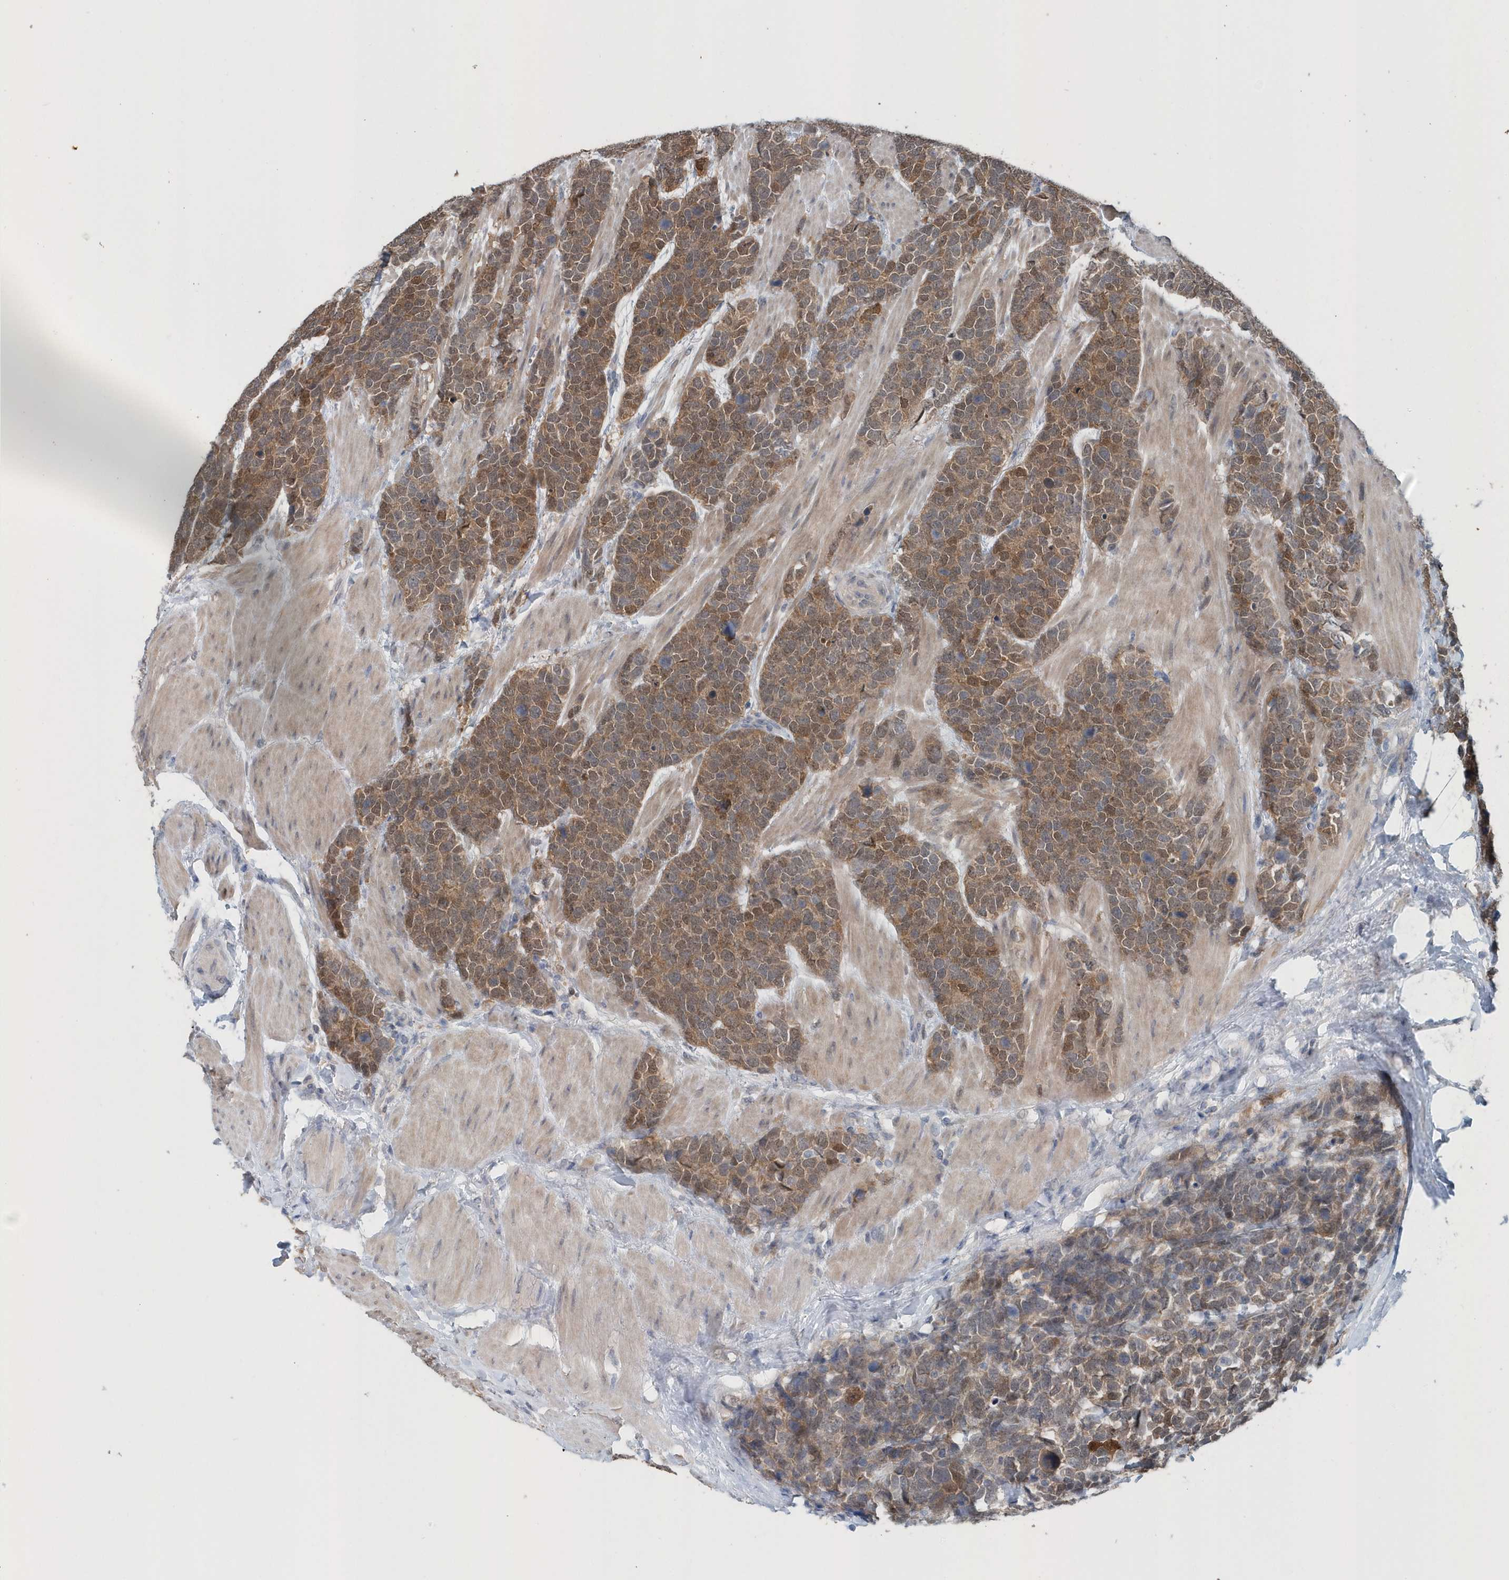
{"staining": {"intensity": "strong", "quantity": ">75%", "location": "cytoplasmic/membranous,nuclear"}, "tissue": "urothelial cancer", "cell_type": "Tumor cells", "image_type": "cancer", "snomed": [{"axis": "morphology", "description": "Urothelial carcinoma, High grade"}, {"axis": "topography", "description": "Urinary bladder"}], "caption": "Protein staining of urothelial carcinoma (high-grade) tissue displays strong cytoplasmic/membranous and nuclear positivity in about >75% of tumor cells.", "gene": "PFN2", "patient": {"sex": "female", "age": 82}}